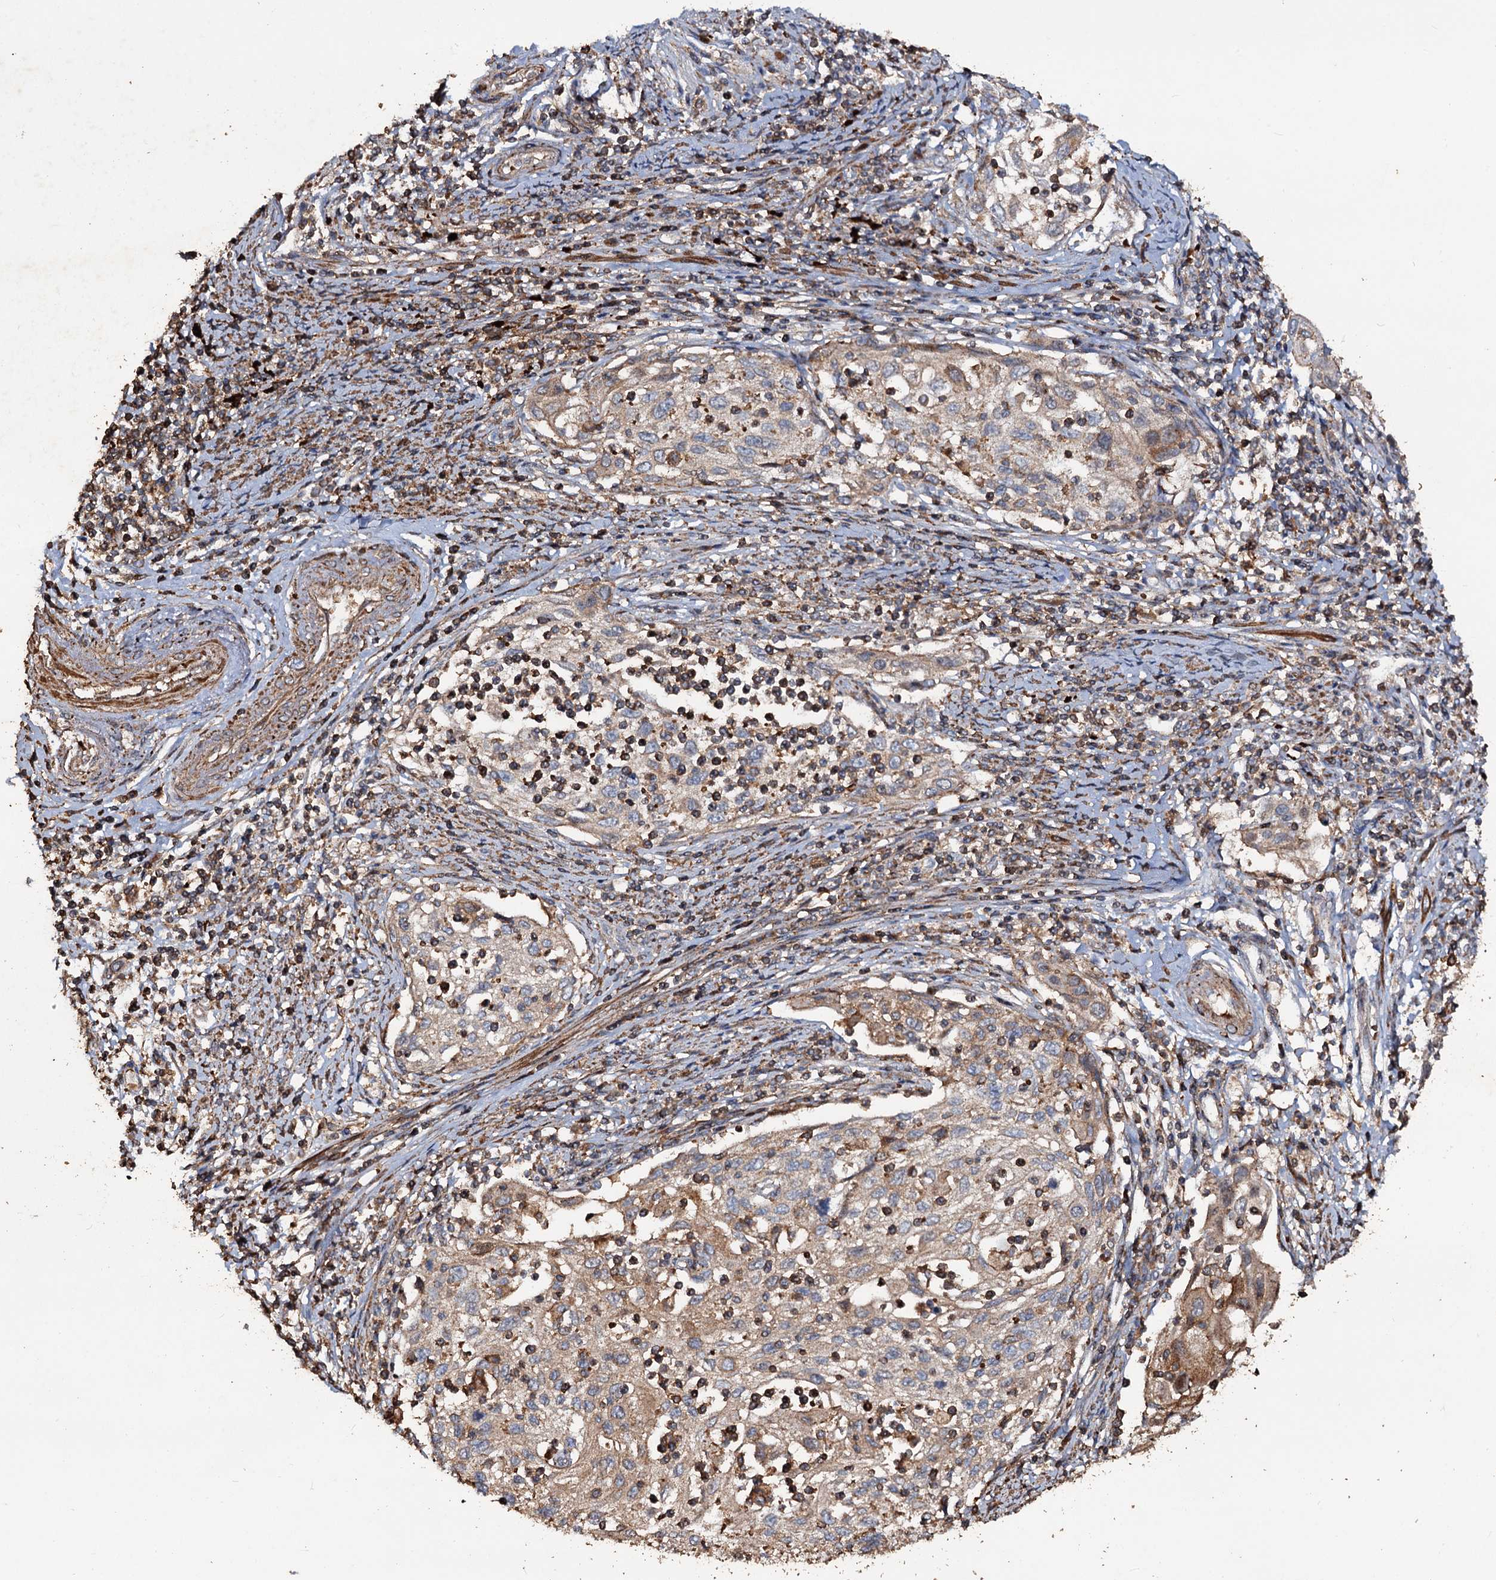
{"staining": {"intensity": "weak", "quantity": "25%-75%", "location": "cytoplasmic/membranous"}, "tissue": "cervical cancer", "cell_type": "Tumor cells", "image_type": "cancer", "snomed": [{"axis": "morphology", "description": "Squamous cell carcinoma, NOS"}, {"axis": "topography", "description": "Cervix"}], "caption": "A photomicrograph of cervical cancer stained for a protein reveals weak cytoplasmic/membranous brown staining in tumor cells.", "gene": "NOTCH2NLA", "patient": {"sex": "female", "age": 70}}